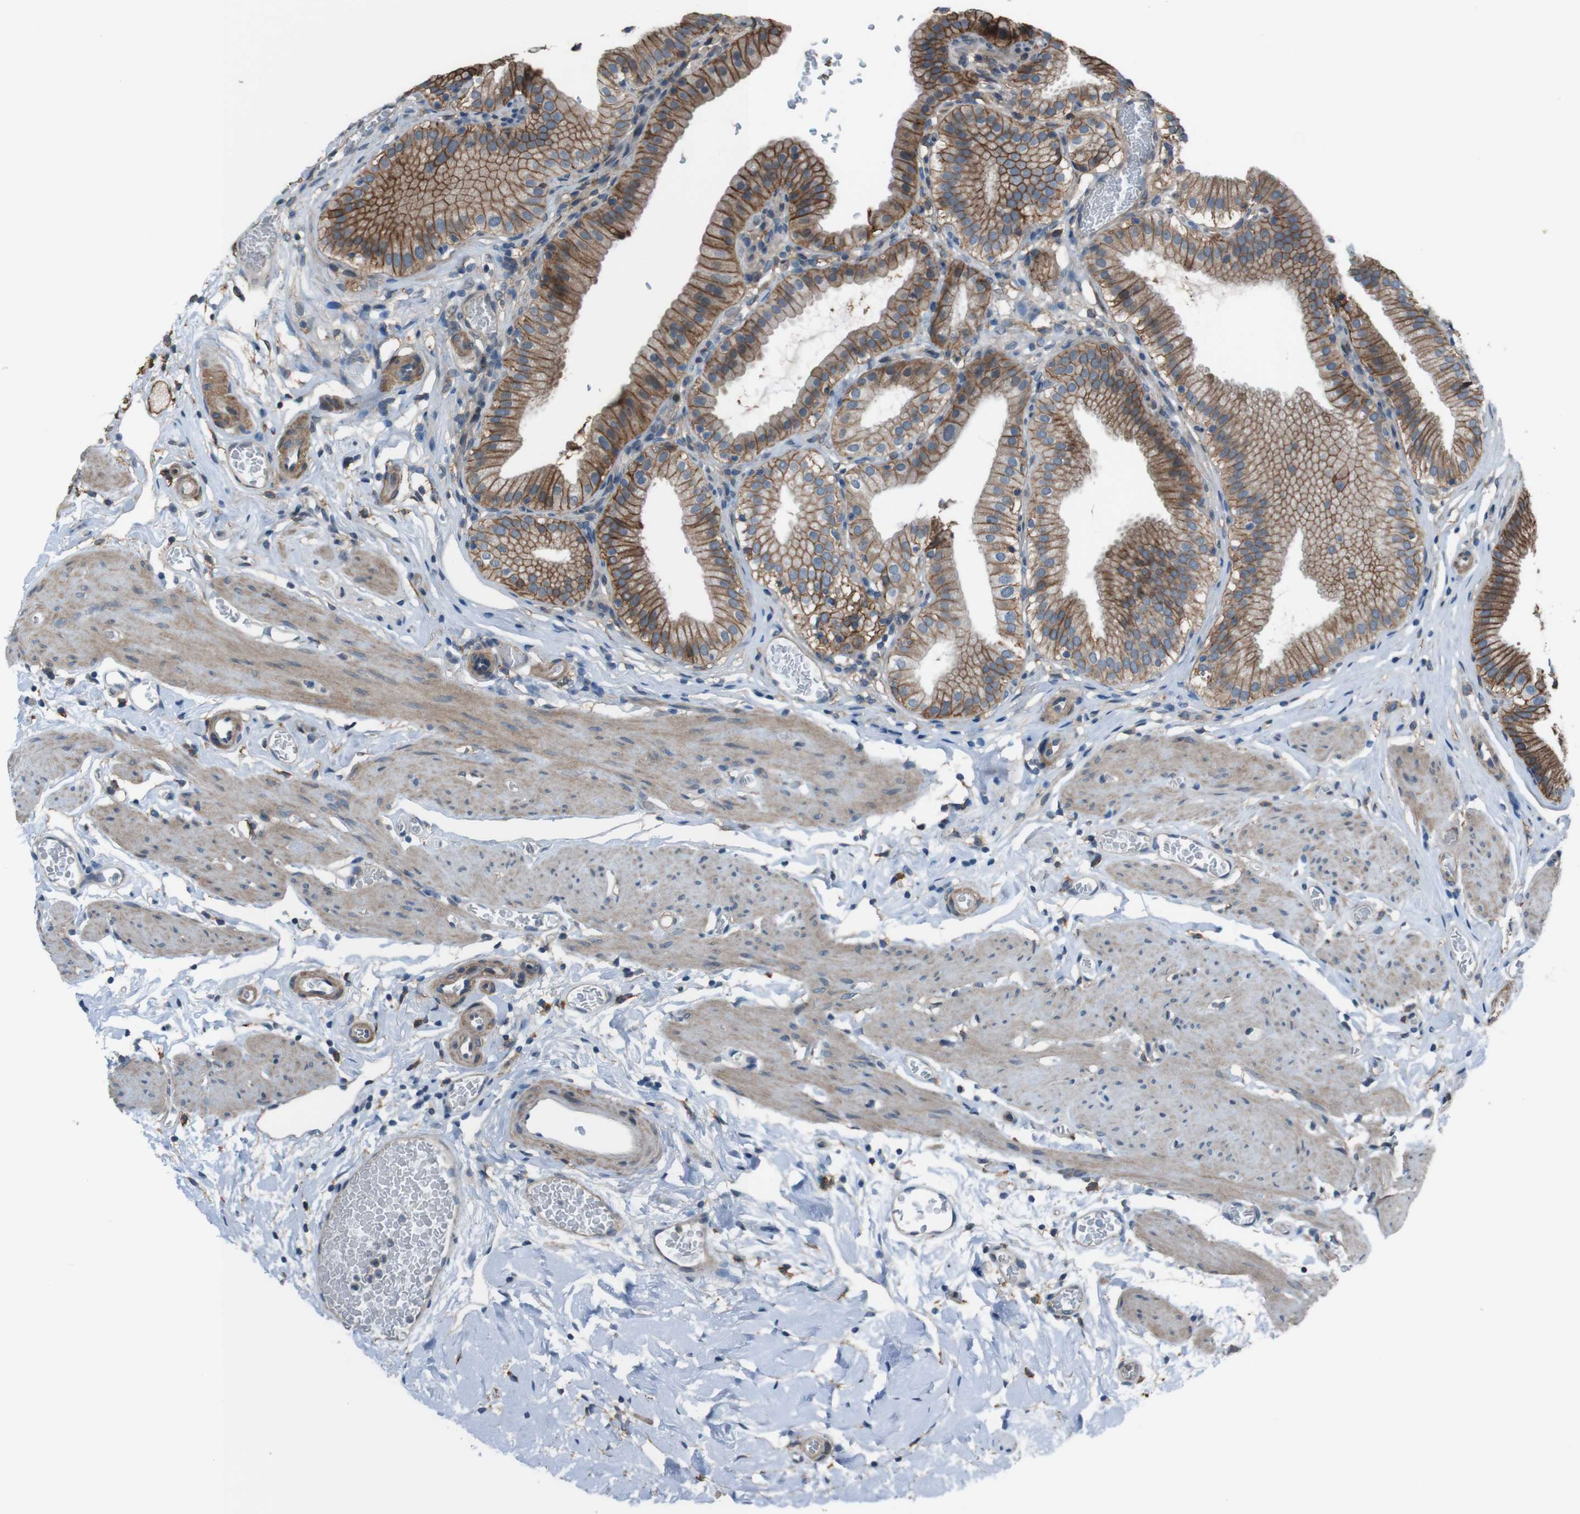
{"staining": {"intensity": "strong", "quantity": ">75%", "location": "cytoplasmic/membranous"}, "tissue": "gallbladder", "cell_type": "Glandular cells", "image_type": "normal", "snomed": [{"axis": "morphology", "description": "Normal tissue, NOS"}, {"axis": "topography", "description": "Gallbladder"}], "caption": "Gallbladder stained for a protein displays strong cytoplasmic/membranous positivity in glandular cells.", "gene": "ATP2B1", "patient": {"sex": "male", "age": 54}}